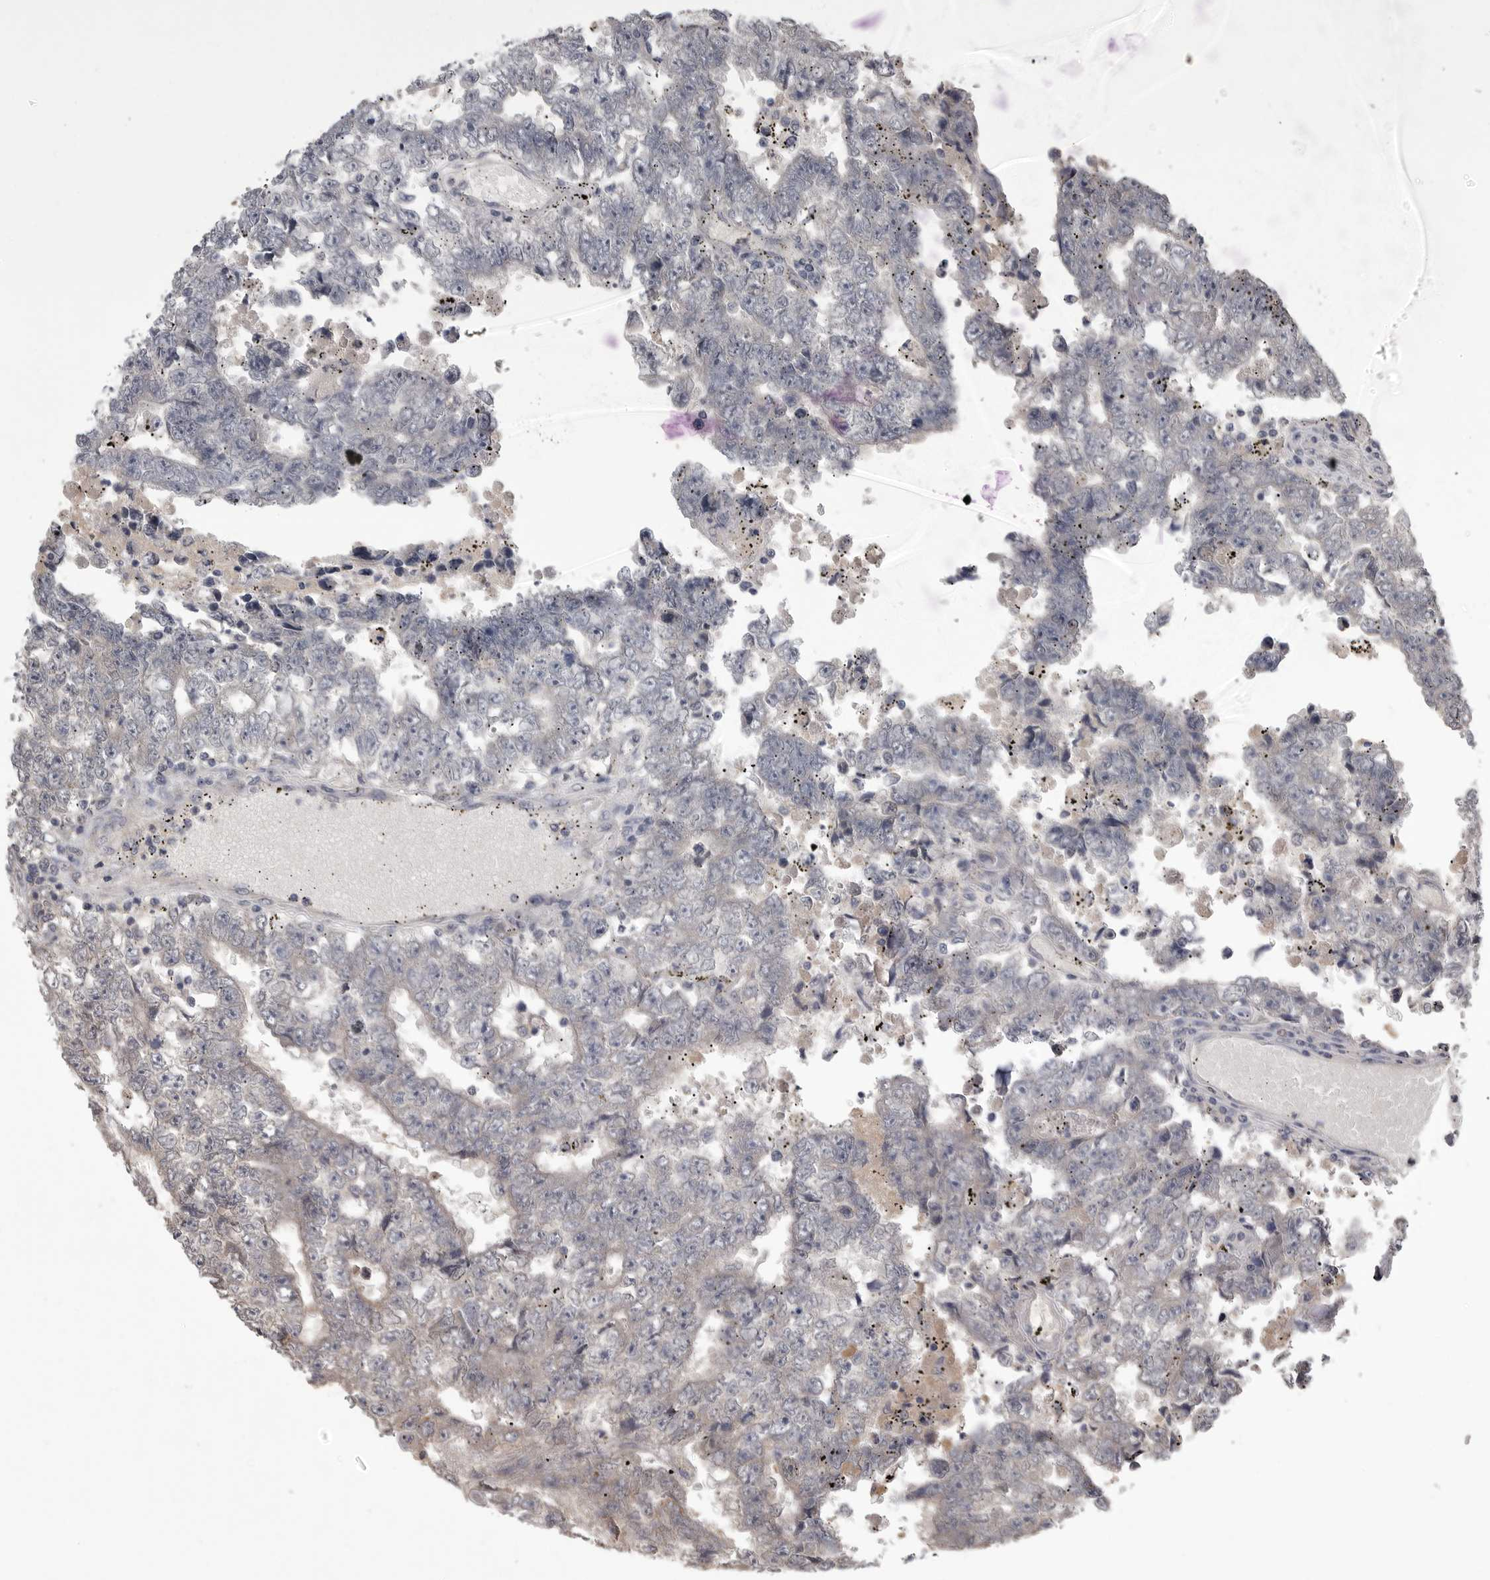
{"staining": {"intensity": "negative", "quantity": "none", "location": "none"}, "tissue": "testis cancer", "cell_type": "Tumor cells", "image_type": "cancer", "snomed": [{"axis": "morphology", "description": "Carcinoma, Embryonal, NOS"}, {"axis": "topography", "description": "Testis"}], "caption": "Tumor cells are negative for protein expression in human testis embryonal carcinoma.", "gene": "ZNF114", "patient": {"sex": "male", "age": 25}}